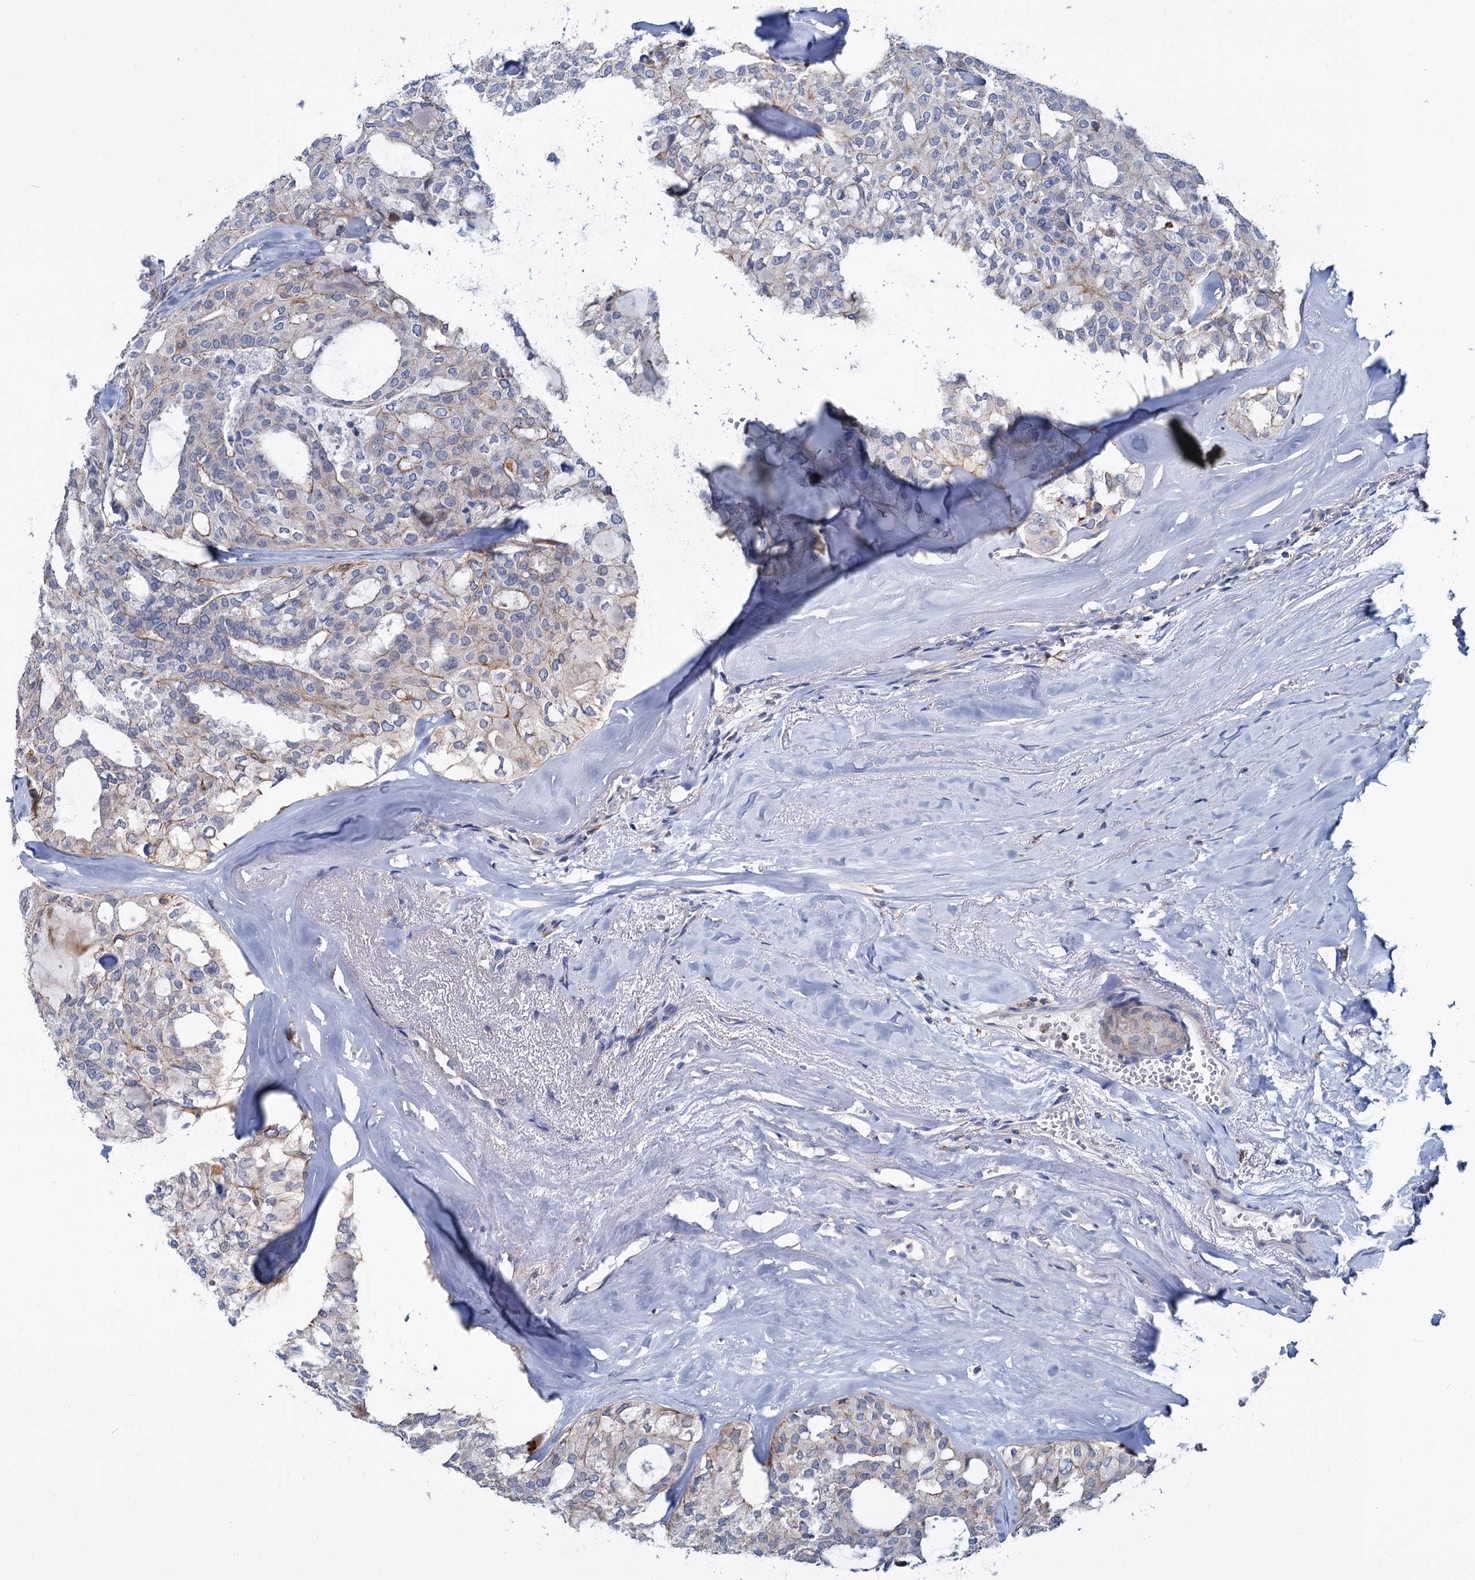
{"staining": {"intensity": "moderate", "quantity": "<25%", "location": "nuclear"}, "tissue": "thyroid cancer", "cell_type": "Tumor cells", "image_type": "cancer", "snomed": [{"axis": "morphology", "description": "Follicular adenoma carcinoma, NOS"}, {"axis": "topography", "description": "Thyroid gland"}], "caption": "Protein expression analysis of human thyroid cancer (follicular adenoma carcinoma) reveals moderate nuclear staining in approximately <25% of tumor cells.", "gene": "LRCH4", "patient": {"sex": "male", "age": 75}}